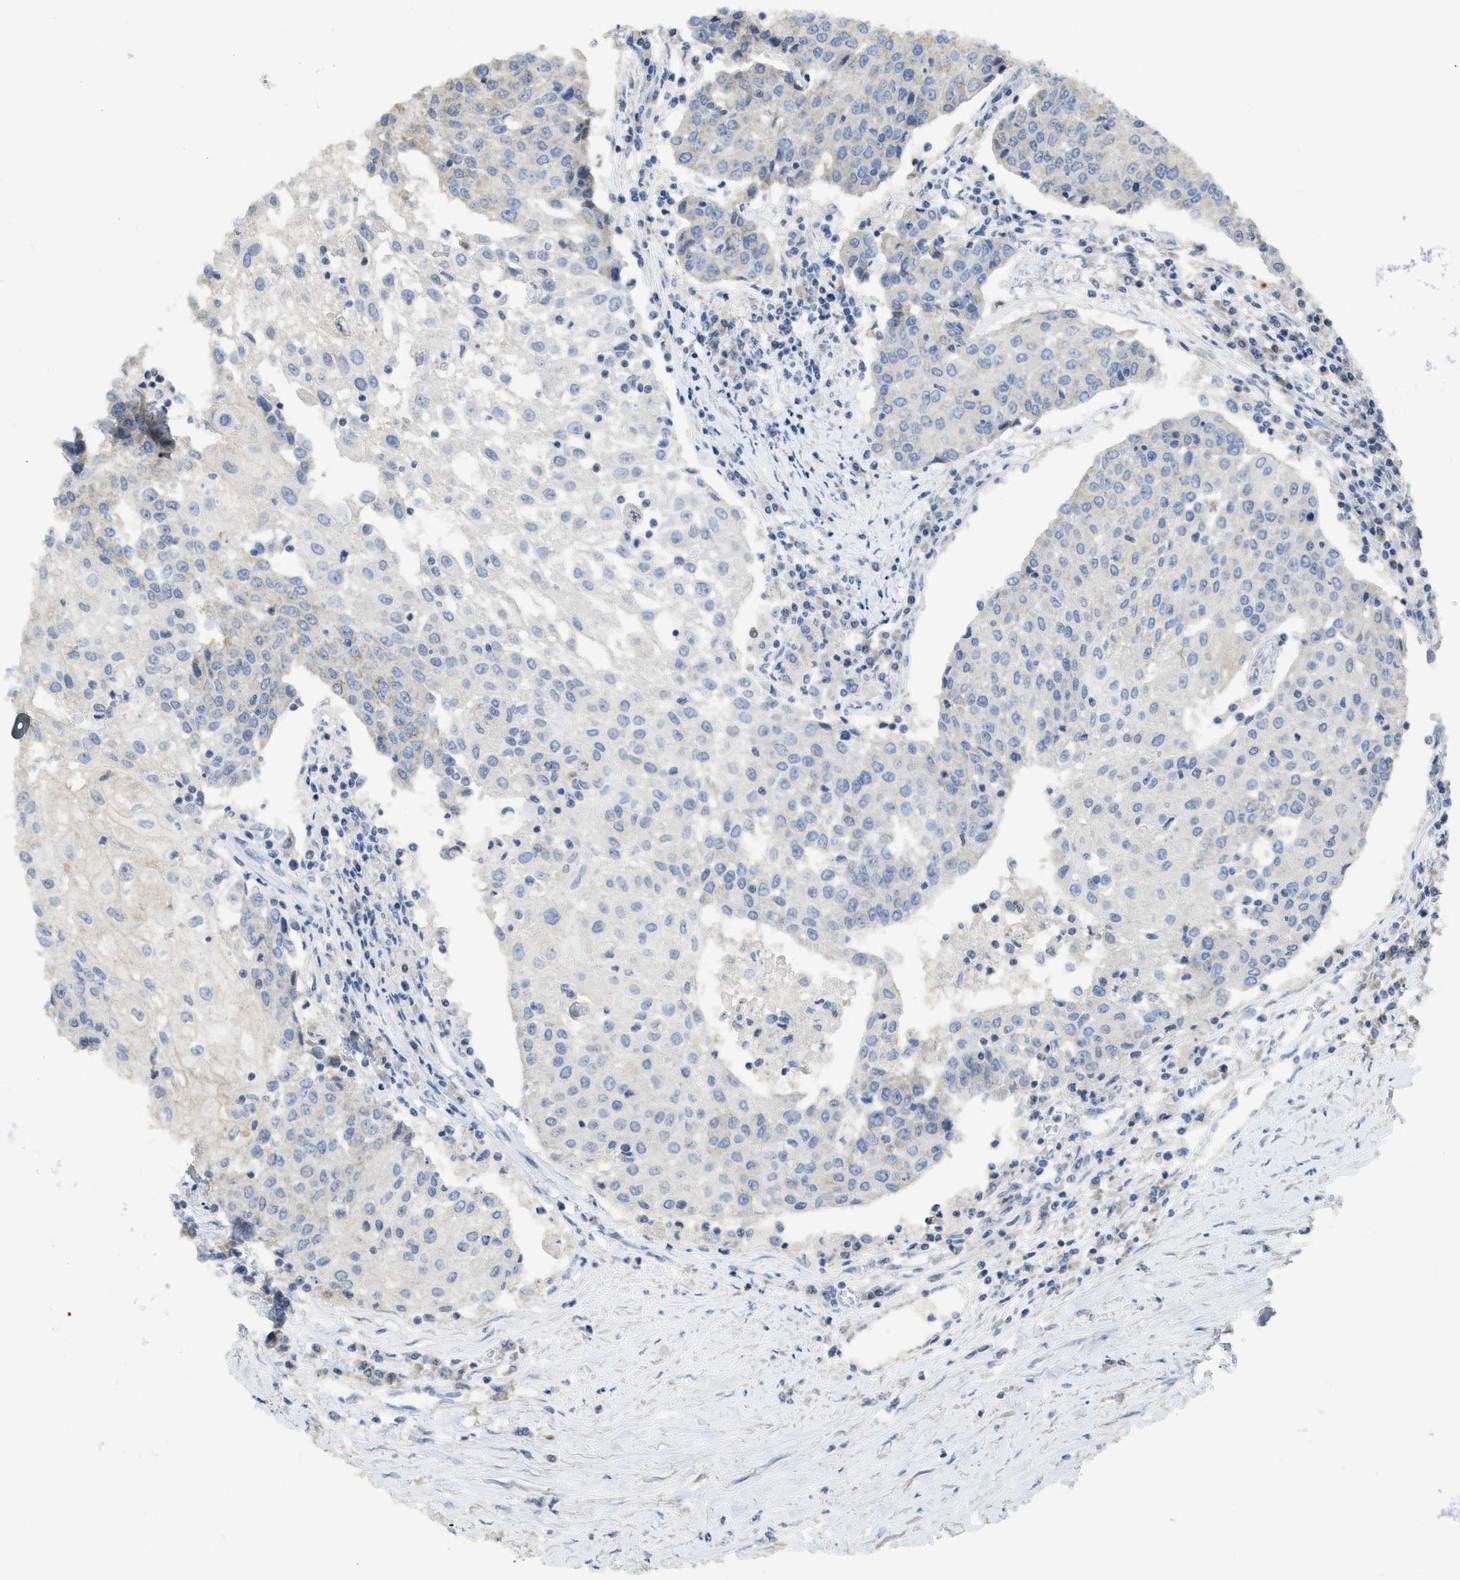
{"staining": {"intensity": "weak", "quantity": "<25%", "location": "cytoplasmic/membranous"}, "tissue": "urothelial cancer", "cell_type": "Tumor cells", "image_type": "cancer", "snomed": [{"axis": "morphology", "description": "Urothelial carcinoma, High grade"}, {"axis": "topography", "description": "Urinary bladder"}], "caption": "DAB (3,3'-diaminobenzidine) immunohistochemical staining of human high-grade urothelial carcinoma displays no significant expression in tumor cells. (DAB immunohistochemistry visualized using brightfield microscopy, high magnification).", "gene": "SFXN2", "patient": {"sex": "female", "age": 85}}